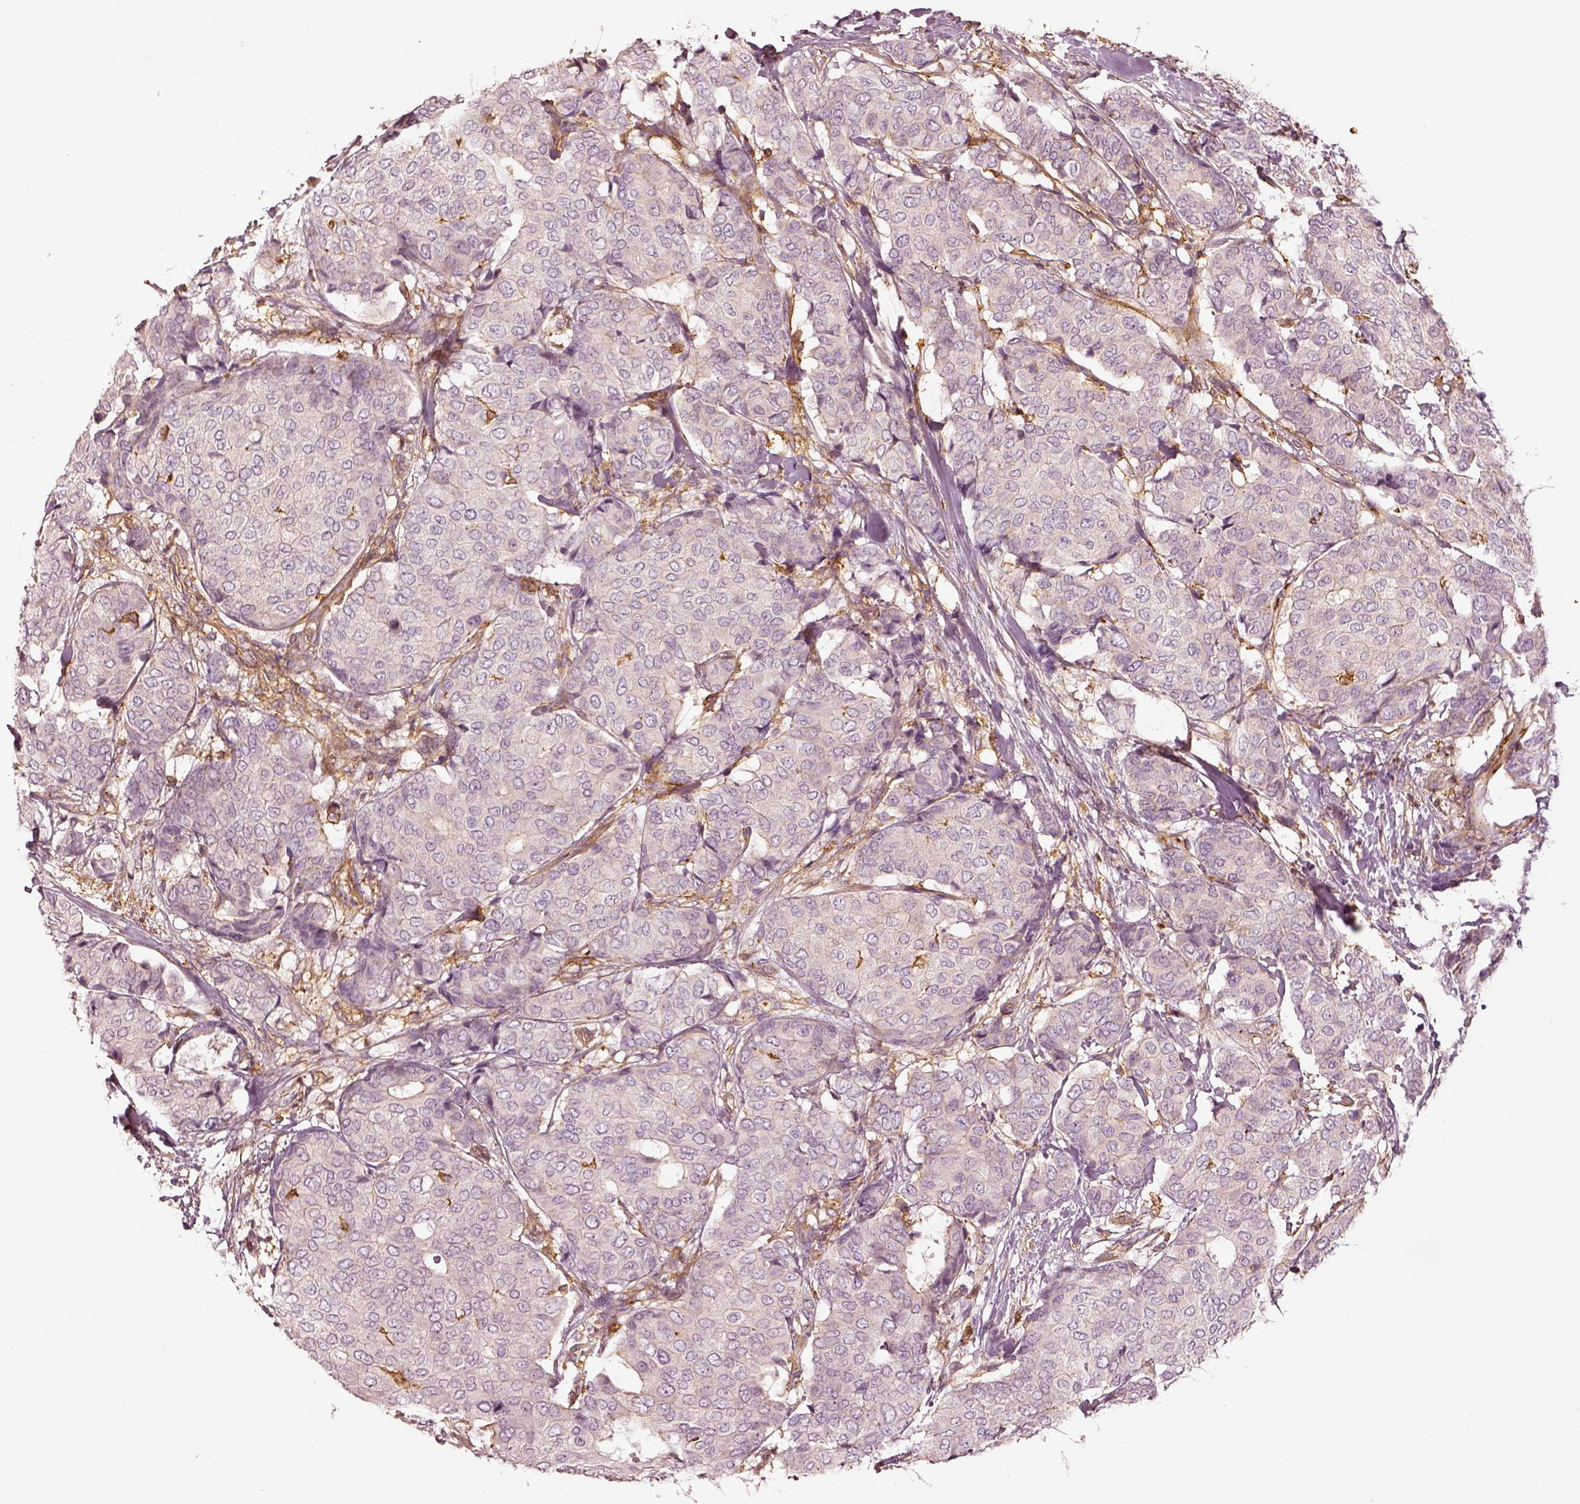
{"staining": {"intensity": "negative", "quantity": "none", "location": "none"}, "tissue": "breast cancer", "cell_type": "Tumor cells", "image_type": "cancer", "snomed": [{"axis": "morphology", "description": "Duct carcinoma"}, {"axis": "topography", "description": "Breast"}], "caption": "Immunohistochemistry (IHC) micrograph of breast invasive ductal carcinoma stained for a protein (brown), which shows no positivity in tumor cells.", "gene": "ZYX", "patient": {"sex": "female", "age": 75}}